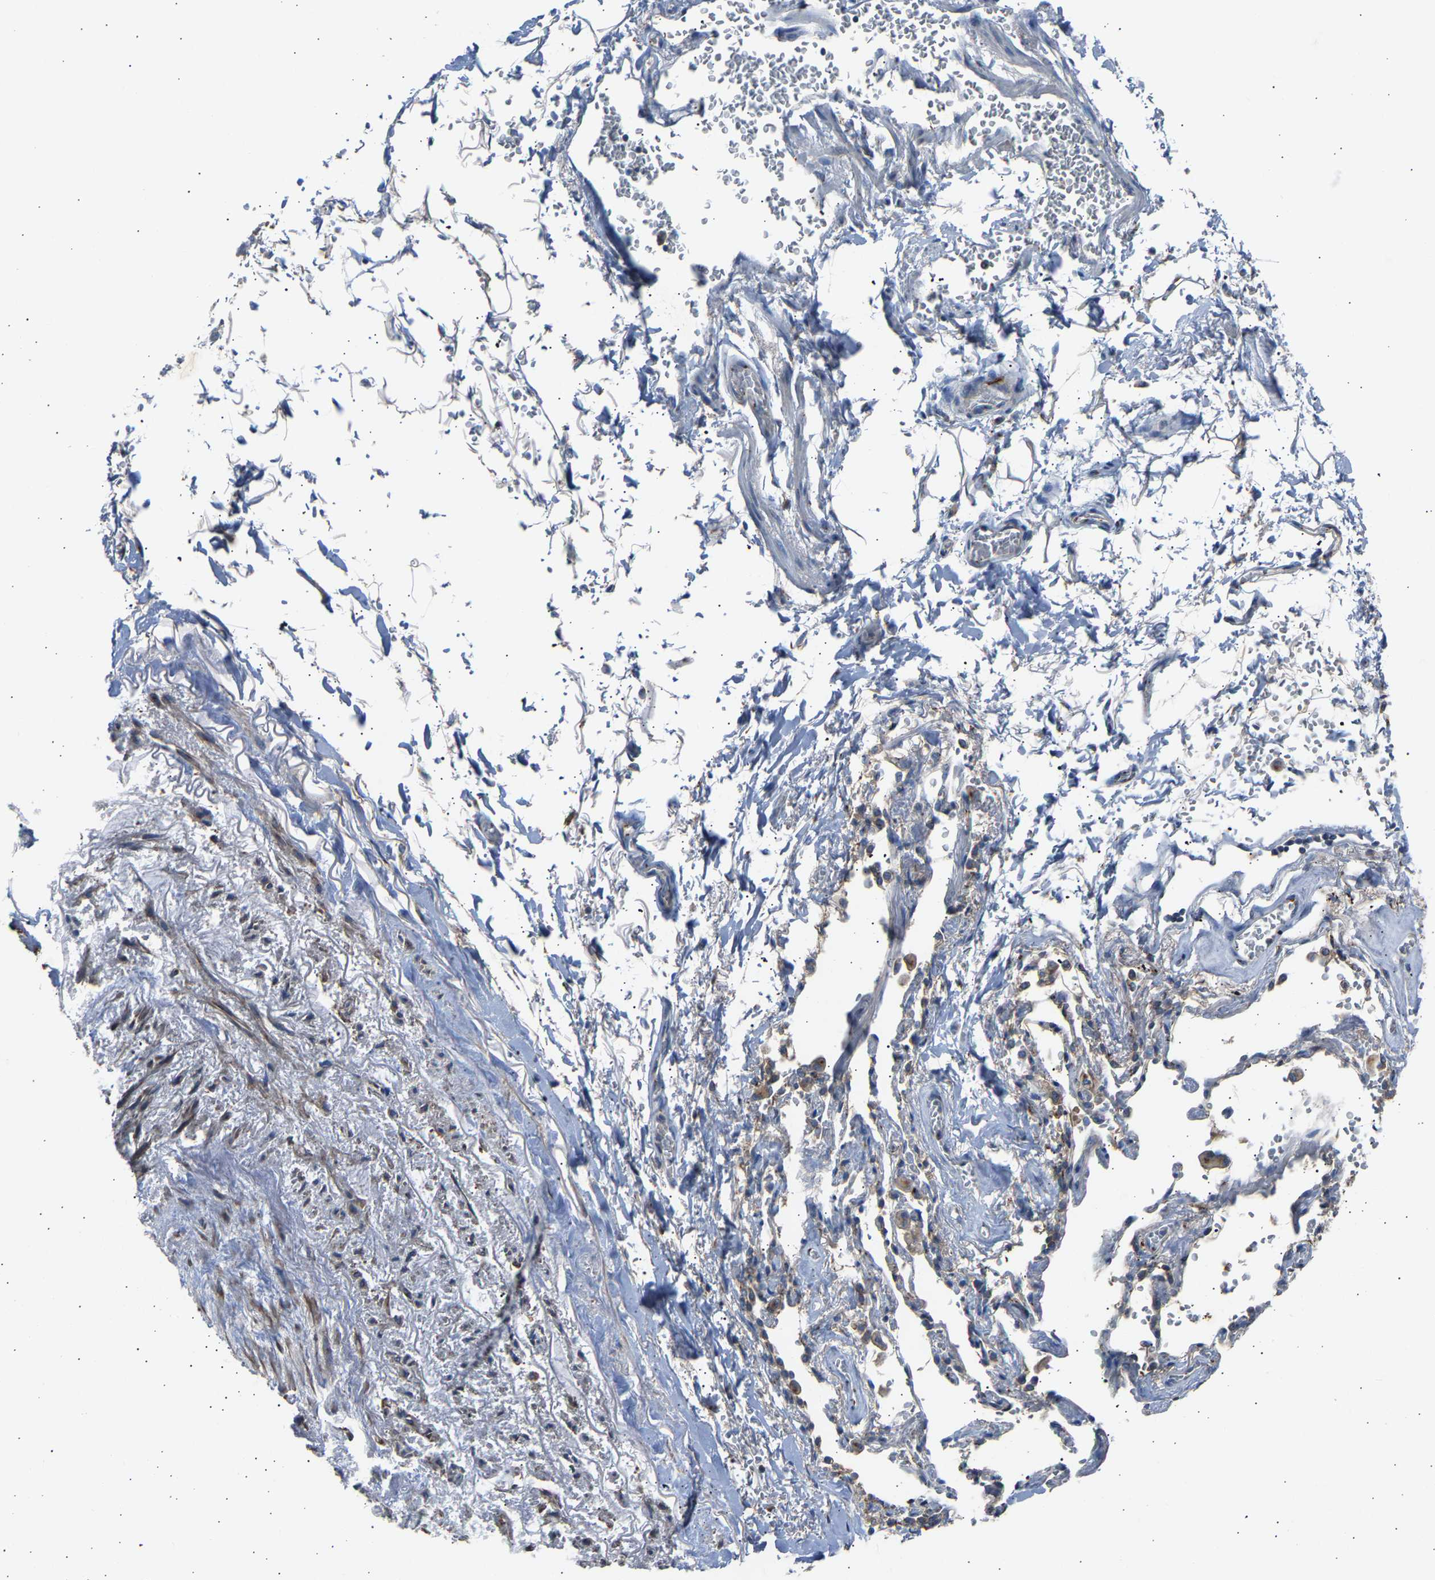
{"staining": {"intensity": "moderate", "quantity": "<25%", "location": "cytoplasmic/membranous"}, "tissue": "adipose tissue", "cell_type": "Adipocytes", "image_type": "normal", "snomed": [{"axis": "morphology", "description": "Normal tissue, NOS"}, {"axis": "topography", "description": "Cartilage tissue"}, {"axis": "topography", "description": "Lung"}], "caption": "A high-resolution histopathology image shows IHC staining of normal adipose tissue, which displays moderate cytoplasmic/membranous expression in about <25% of adipocytes.", "gene": "CYREN", "patient": {"sex": "female", "age": 77}}